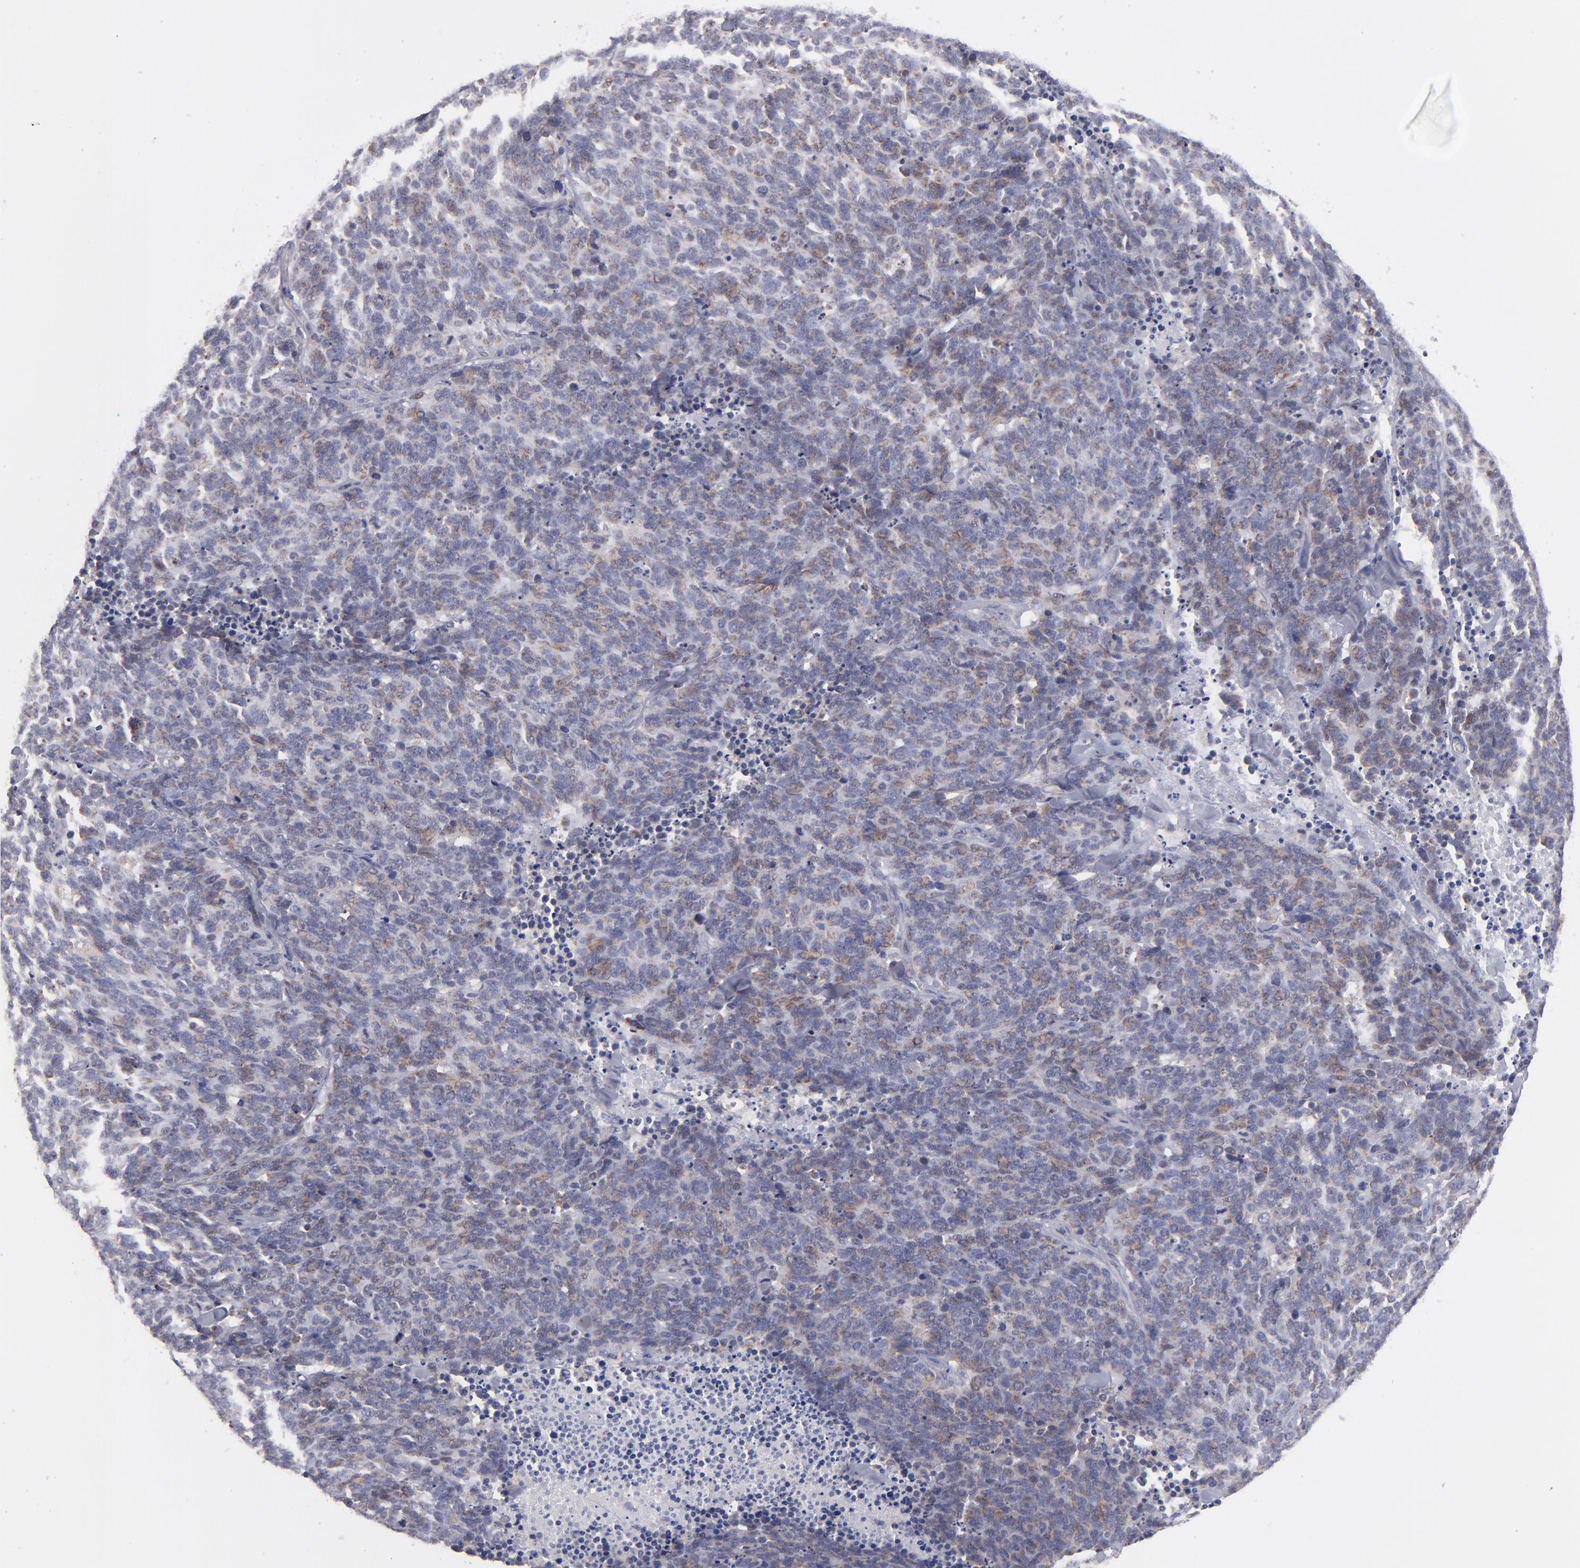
{"staining": {"intensity": "weak", "quantity": "25%-75%", "location": "cytoplasmic/membranous"}, "tissue": "lung cancer", "cell_type": "Tumor cells", "image_type": "cancer", "snomed": [{"axis": "morphology", "description": "Neoplasm, malignant, NOS"}, {"axis": "topography", "description": "Lung"}], "caption": "Protein staining of malignant neoplasm (lung) tissue exhibits weak cytoplasmic/membranous expression in about 25%-75% of tumor cells.", "gene": "HCCS", "patient": {"sex": "female", "age": 58}}